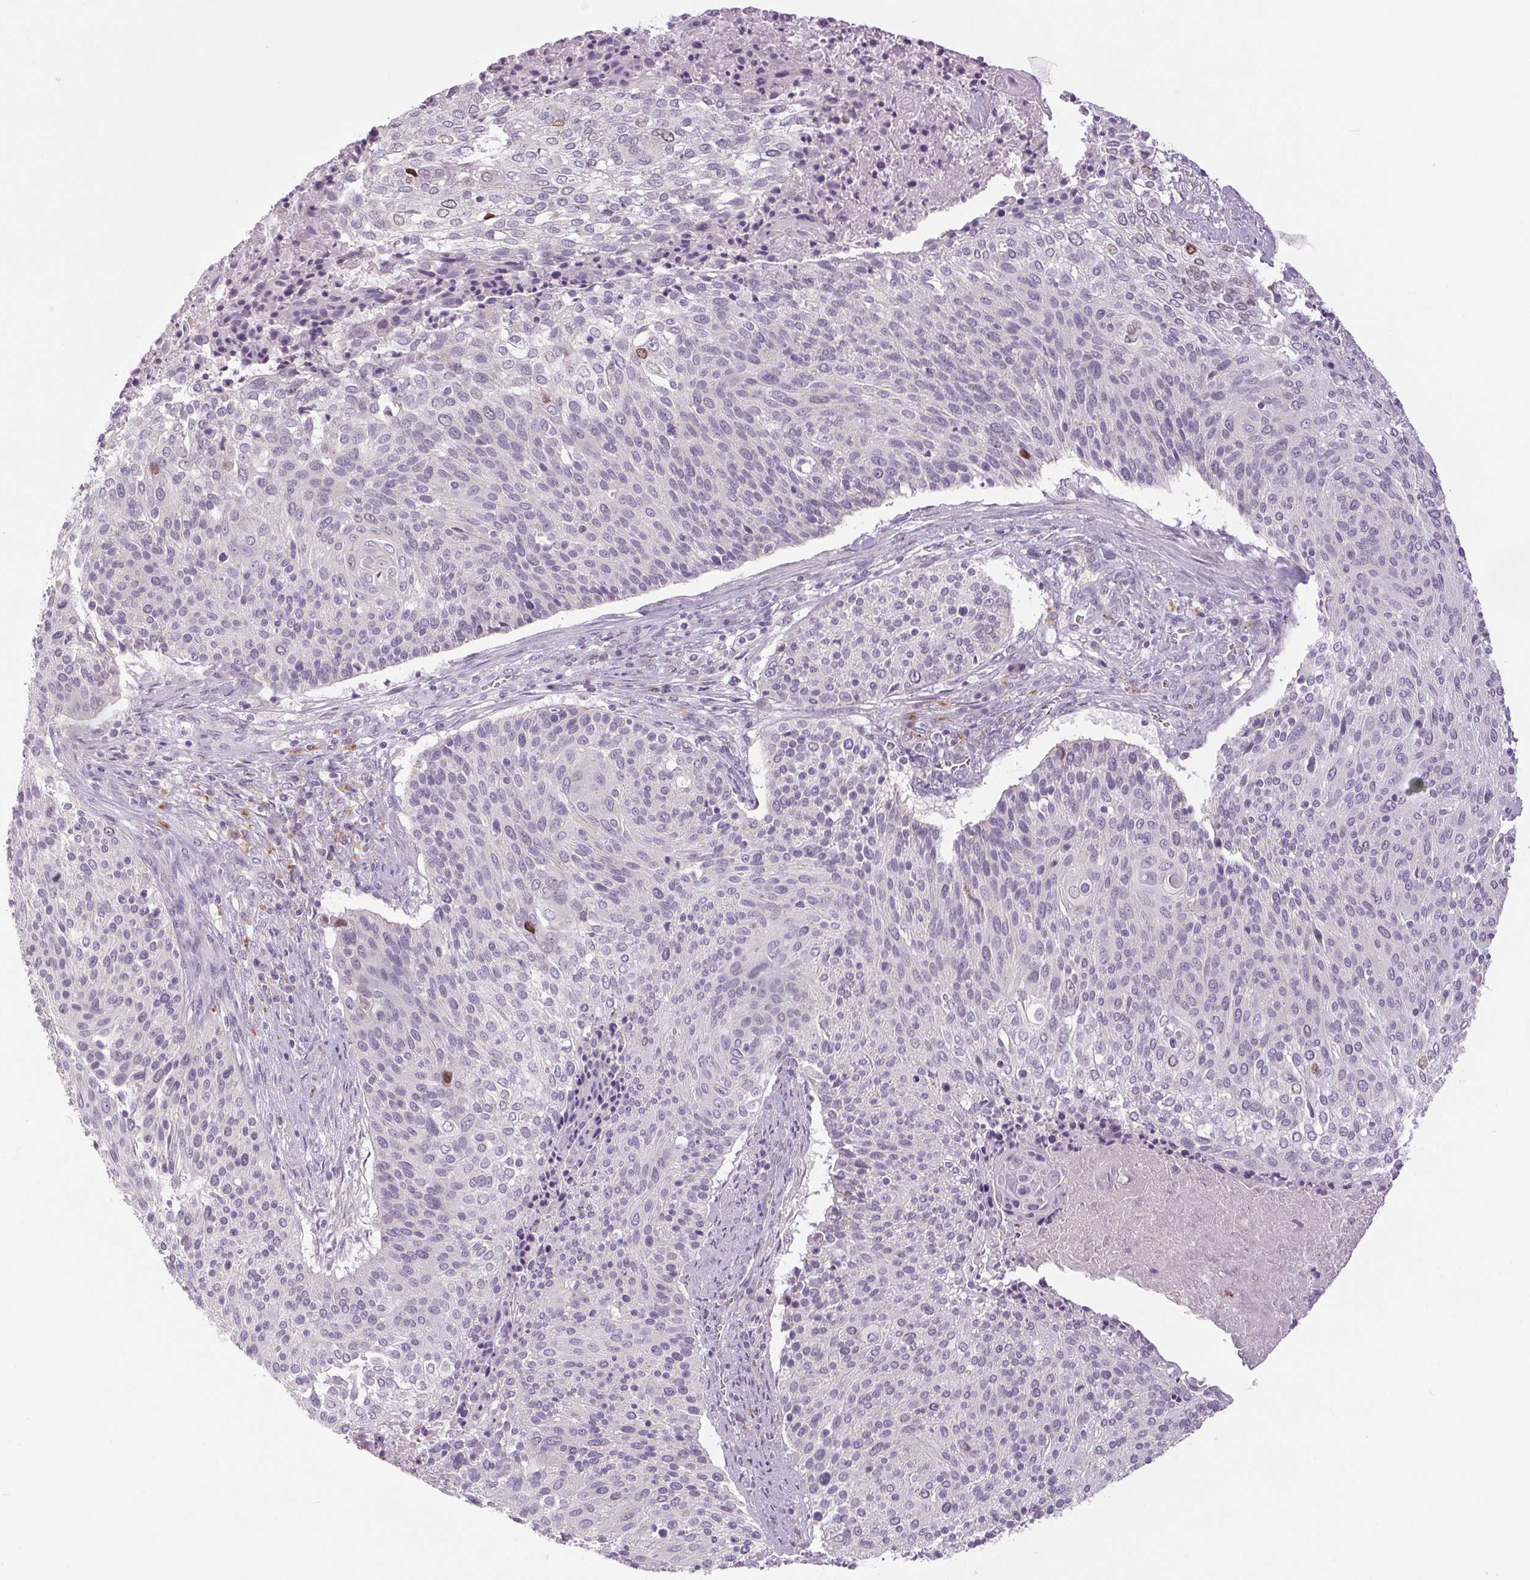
{"staining": {"intensity": "moderate", "quantity": "<25%", "location": "nuclear"}, "tissue": "cervical cancer", "cell_type": "Tumor cells", "image_type": "cancer", "snomed": [{"axis": "morphology", "description": "Squamous cell carcinoma, NOS"}, {"axis": "topography", "description": "Cervix"}], "caption": "Immunohistochemistry (IHC) histopathology image of squamous cell carcinoma (cervical) stained for a protein (brown), which reveals low levels of moderate nuclear expression in approximately <25% of tumor cells.", "gene": "SMIM6", "patient": {"sex": "female", "age": 31}}